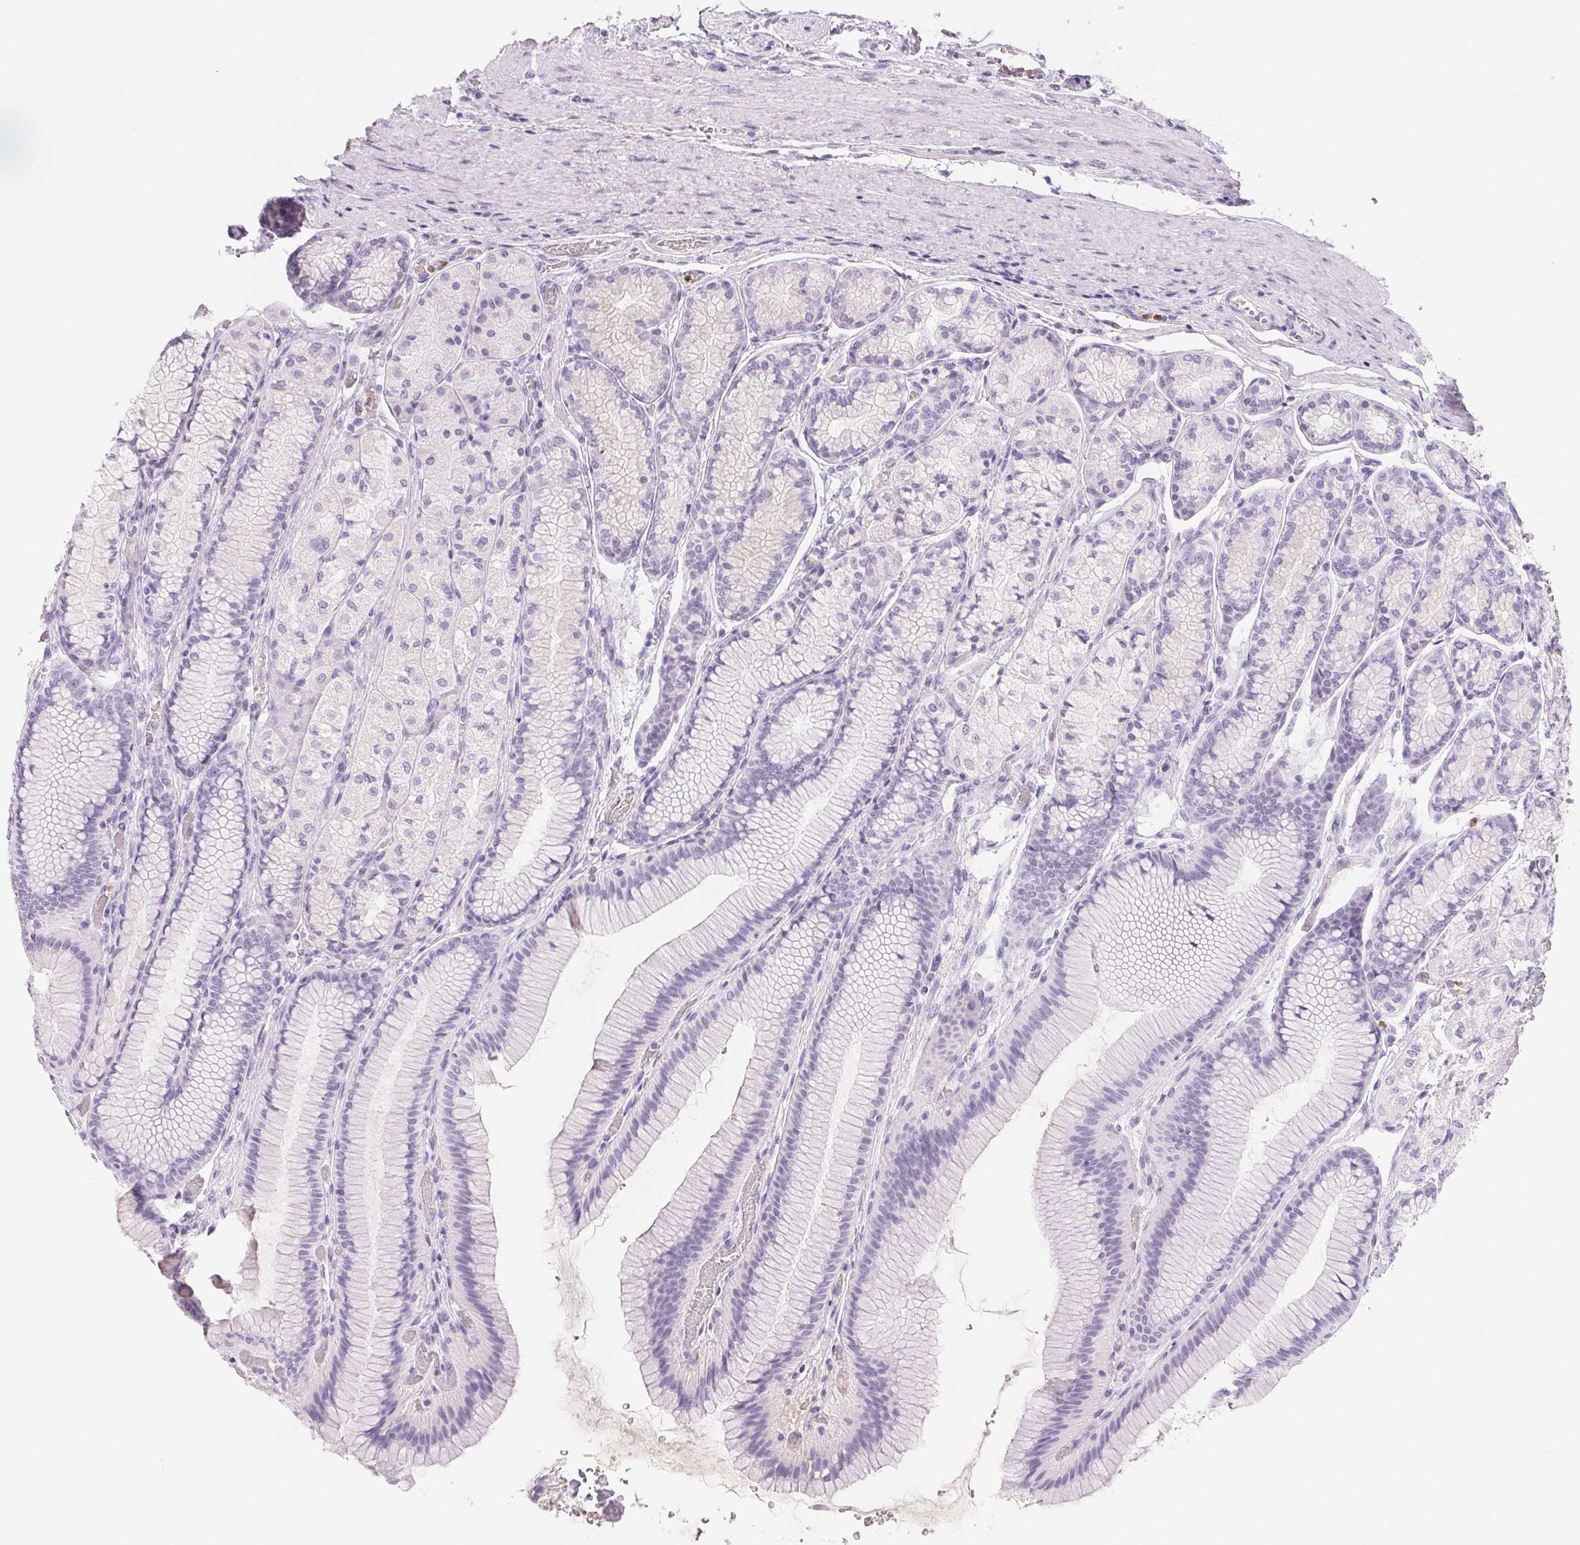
{"staining": {"intensity": "negative", "quantity": "none", "location": "none"}, "tissue": "stomach", "cell_type": "Glandular cells", "image_type": "normal", "snomed": [{"axis": "morphology", "description": "Normal tissue, NOS"}, {"axis": "morphology", "description": "Adenocarcinoma, NOS"}, {"axis": "morphology", "description": "Adenocarcinoma, High grade"}, {"axis": "topography", "description": "Stomach, upper"}, {"axis": "topography", "description": "Stomach"}], "caption": "Immunohistochemistry of unremarkable human stomach exhibits no positivity in glandular cells.", "gene": "PADI4", "patient": {"sex": "female", "age": 65}}